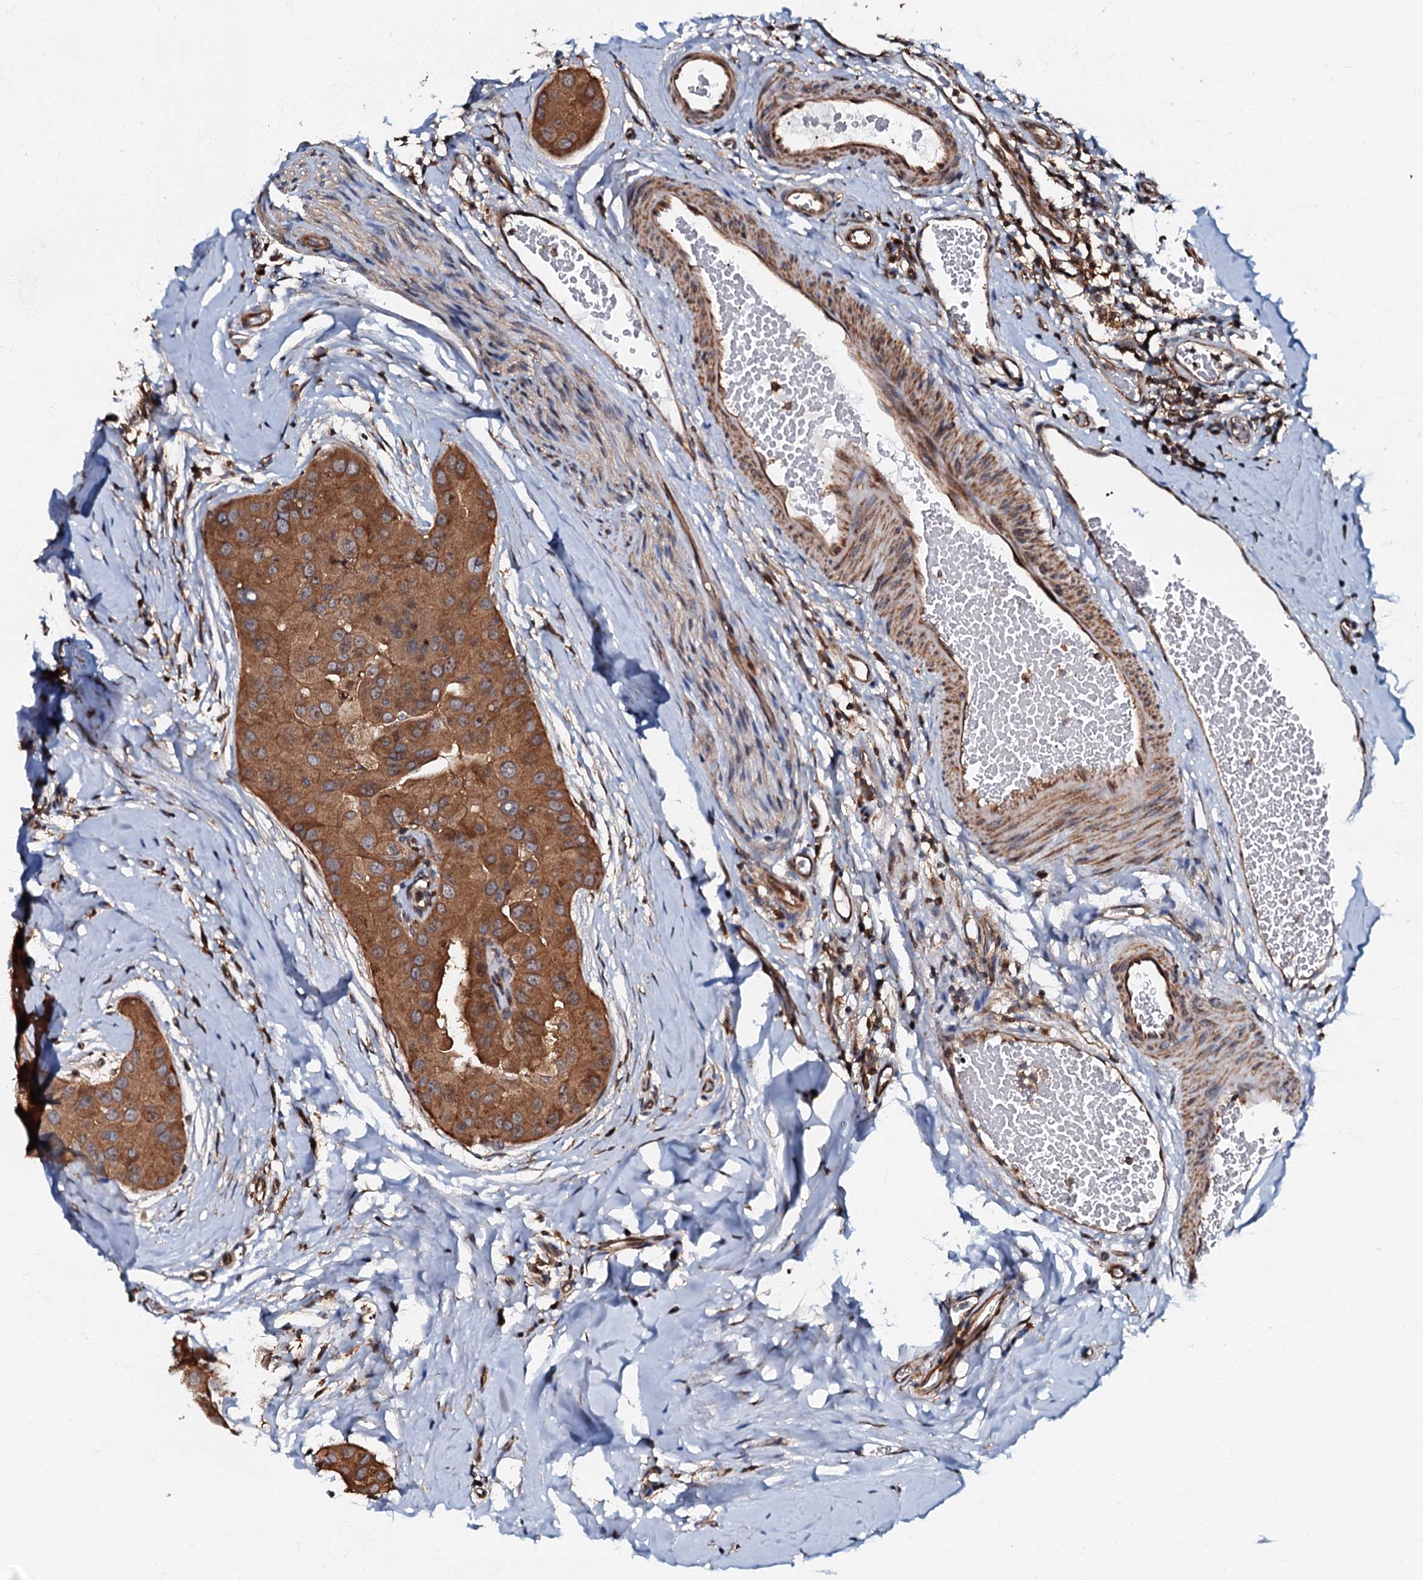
{"staining": {"intensity": "strong", "quantity": ">75%", "location": "cytoplasmic/membranous"}, "tissue": "thyroid cancer", "cell_type": "Tumor cells", "image_type": "cancer", "snomed": [{"axis": "morphology", "description": "Papillary adenocarcinoma, NOS"}, {"axis": "topography", "description": "Thyroid gland"}], "caption": "About >75% of tumor cells in human papillary adenocarcinoma (thyroid) show strong cytoplasmic/membranous protein staining as visualized by brown immunohistochemical staining.", "gene": "OSBP", "patient": {"sex": "male", "age": 33}}